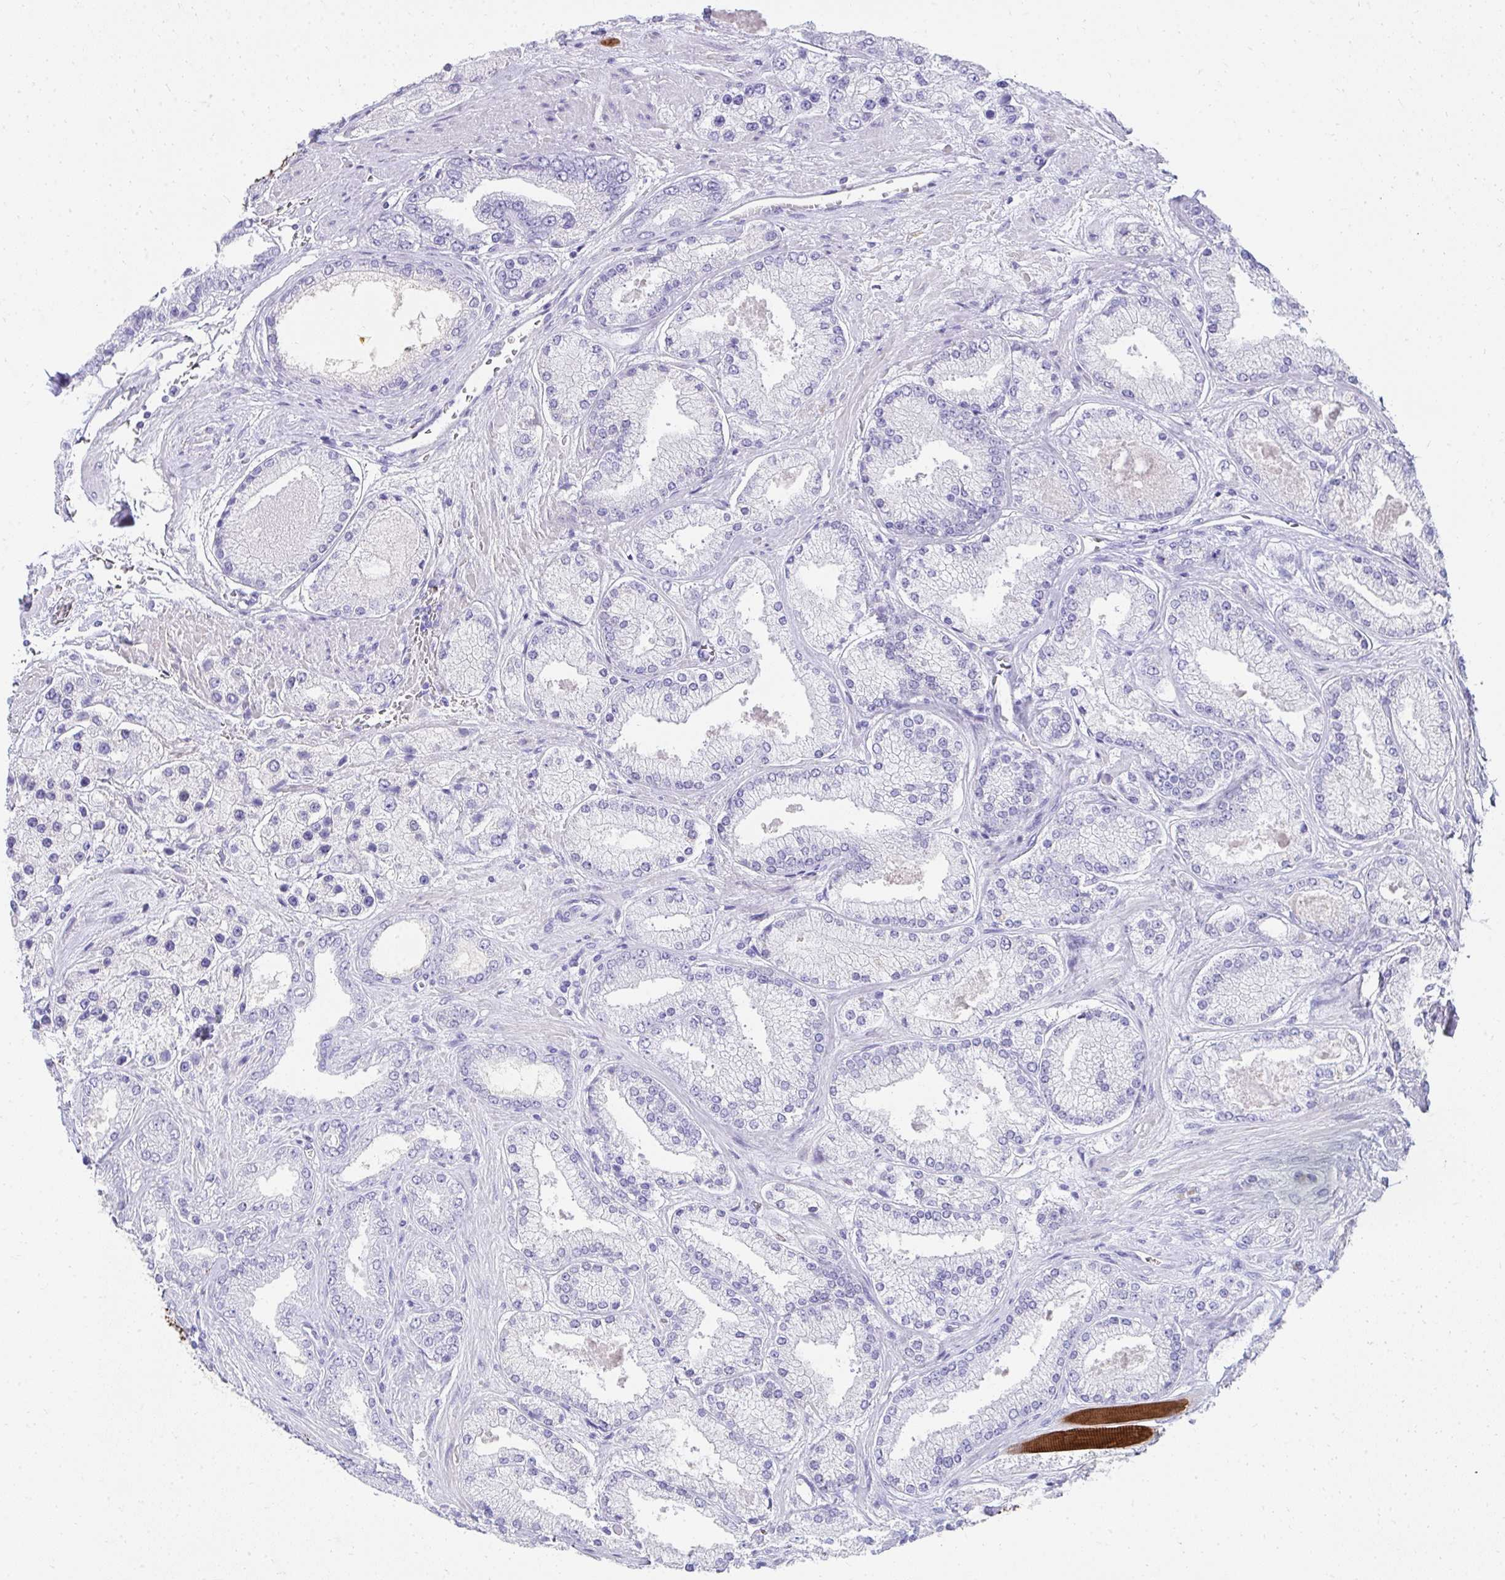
{"staining": {"intensity": "negative", "quantity": "none", "location": "none"}, "tissue": "prostate cancer", "cell_type": "Tumor cells", "image_type": "cancer", "snomed": [{"axis": "morphology", "description": "Adenocarcinoma, High grade"}, {"axis": "topography", "description": "Prostate"}], "caption": "Tumor cells show no significant staining in adenocarcinoma (high-grade) (prostate).", "gene": "TNNT1", "patient": {"sex": "male", "age": 67}}